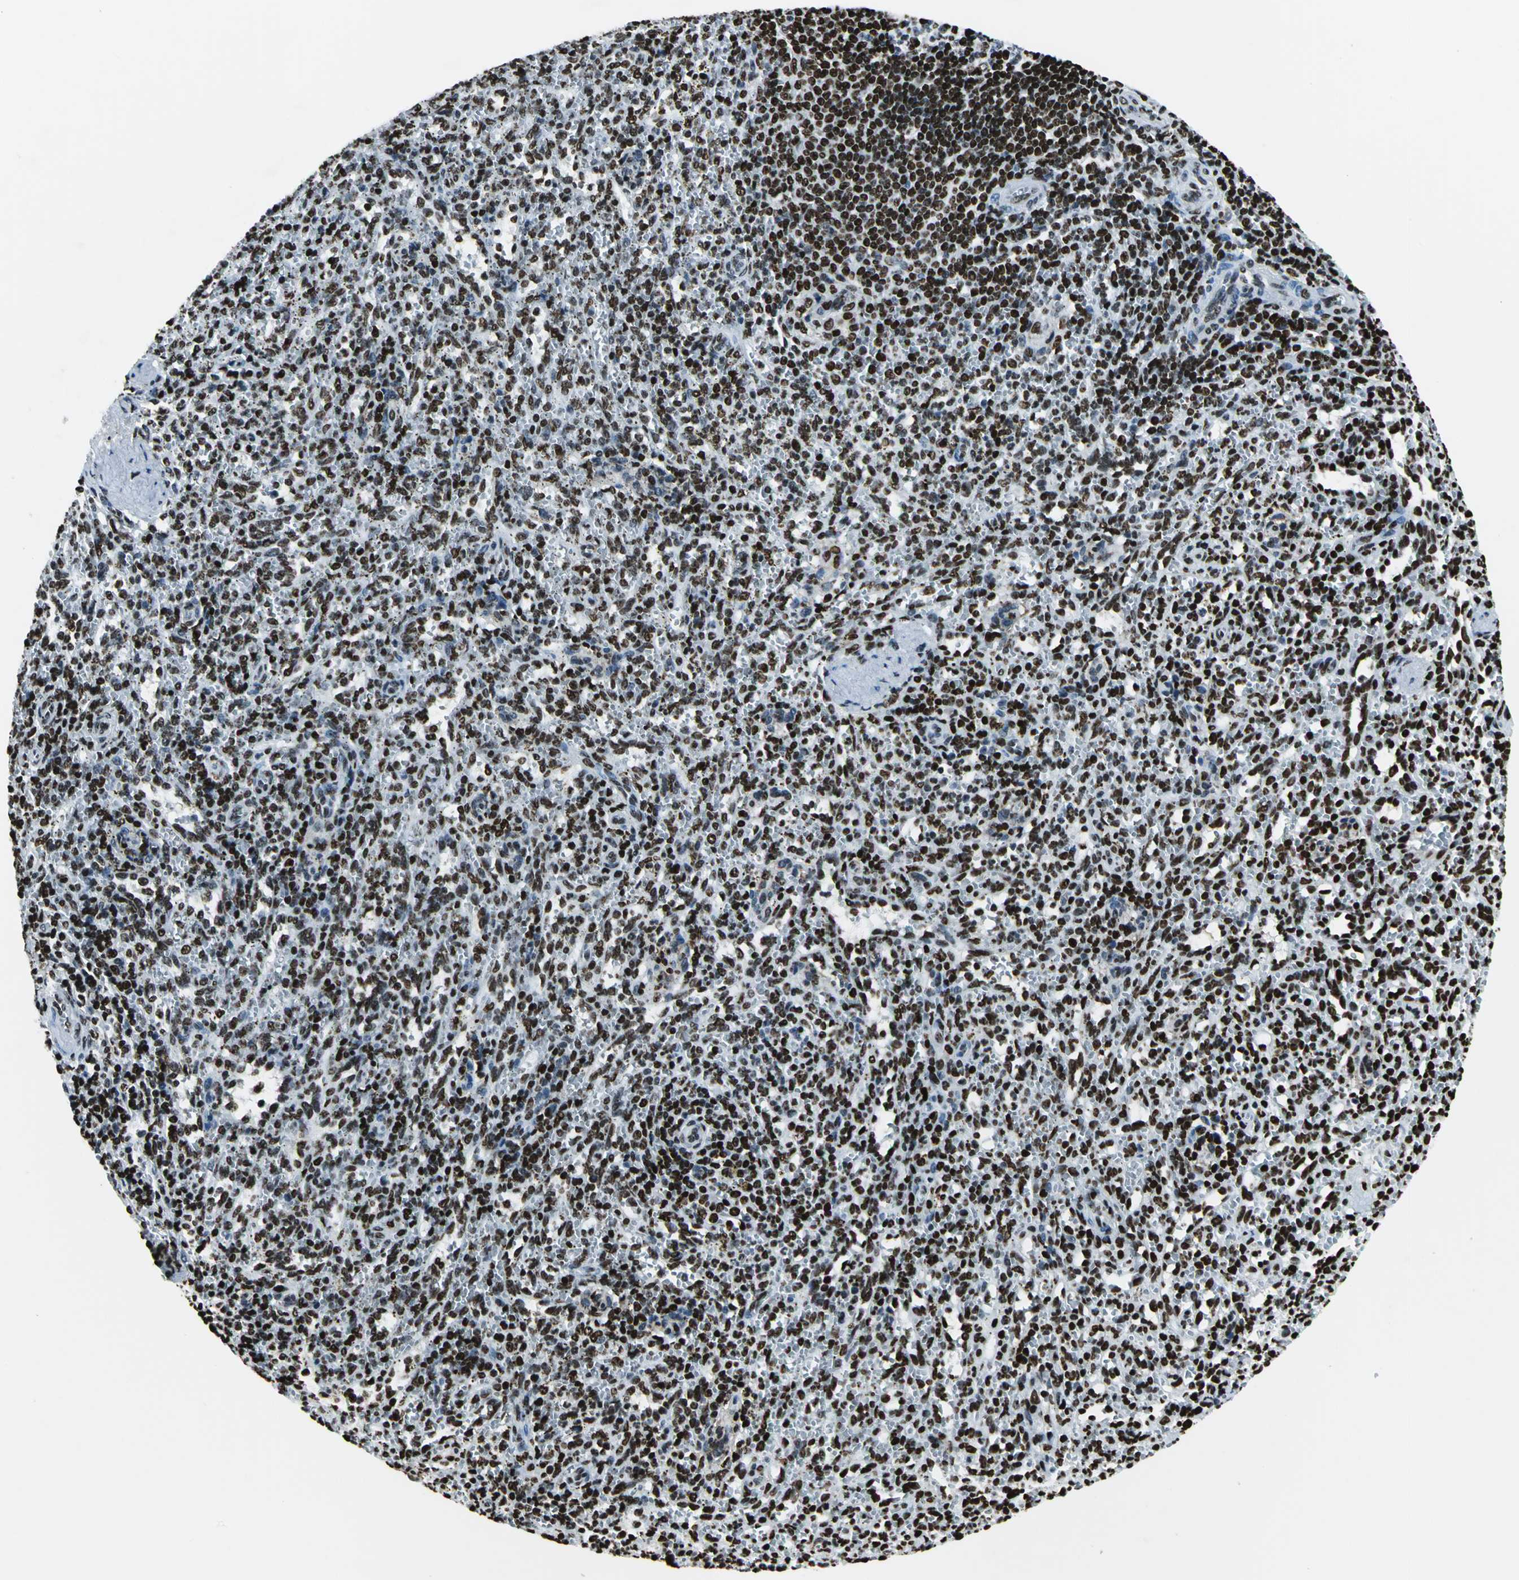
{"staining": {"intensity": "strong", "quantity": "25%-75%", "location": "nuclear"}, "tissue": "spleen", "cell_type": "Cells in red pulp", "image_type": "normal", "snomed": [{"axis": "morphology", "description": "Normal tissue, NOS"}, {"axis": "topography", "description": "Spleen"}], "caption": "IHC of benign spleen demonstrates high levels of strong nuclear expression in about 25%-75% of cells in red pulp. Using DAB (3,3'-diaminobenzidine) (brown) and hematoxylin (blue) stains, captured at high magnification using brightfield microscopy.", "gene": "APEX1", "patient": {"sex": "female", "age": 10}}